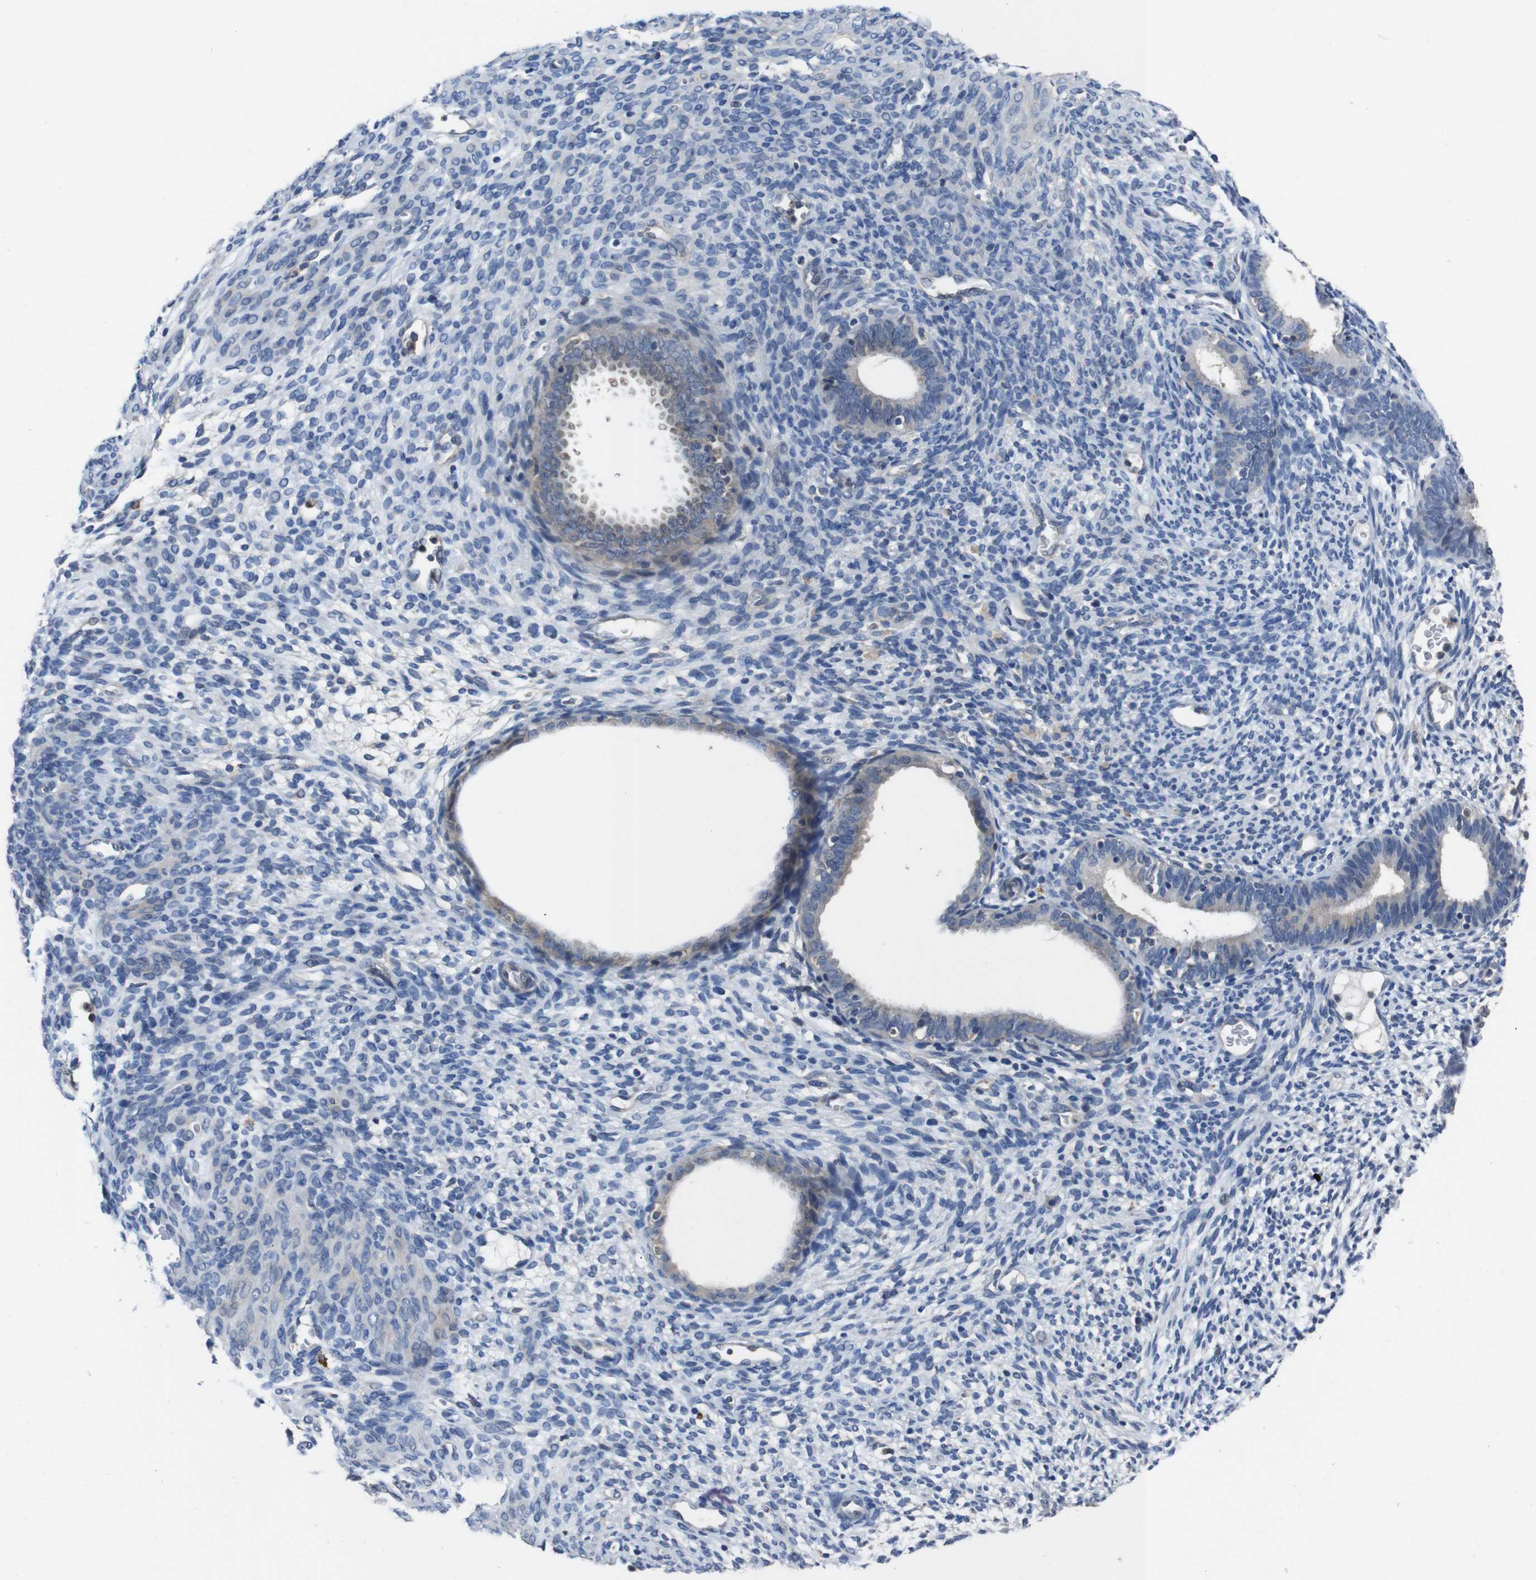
{"staining": {"intensity": "negative", "quantity": "none", "location": "none"}, "tissue": "endometrium", "cell_type": "Cells in endometrial stroma", "image_type": "normal", "snomed": [{"axis": "morphology", "description": "Normal tissue, NOS"}, {"axis": "morphology", "description": "Atrophy, NOS"}, {"axis": "topography", "description": "Uterus"}, {"axis": "topography", "description": "Endometrium"}], "caption": "Immunohistochemical staining of benign human endometrium exhibits no significant positivity in cells in endometrial stroma.", "gene": "GLIPR1", "patient": {"sex": "female", "age": 68}}